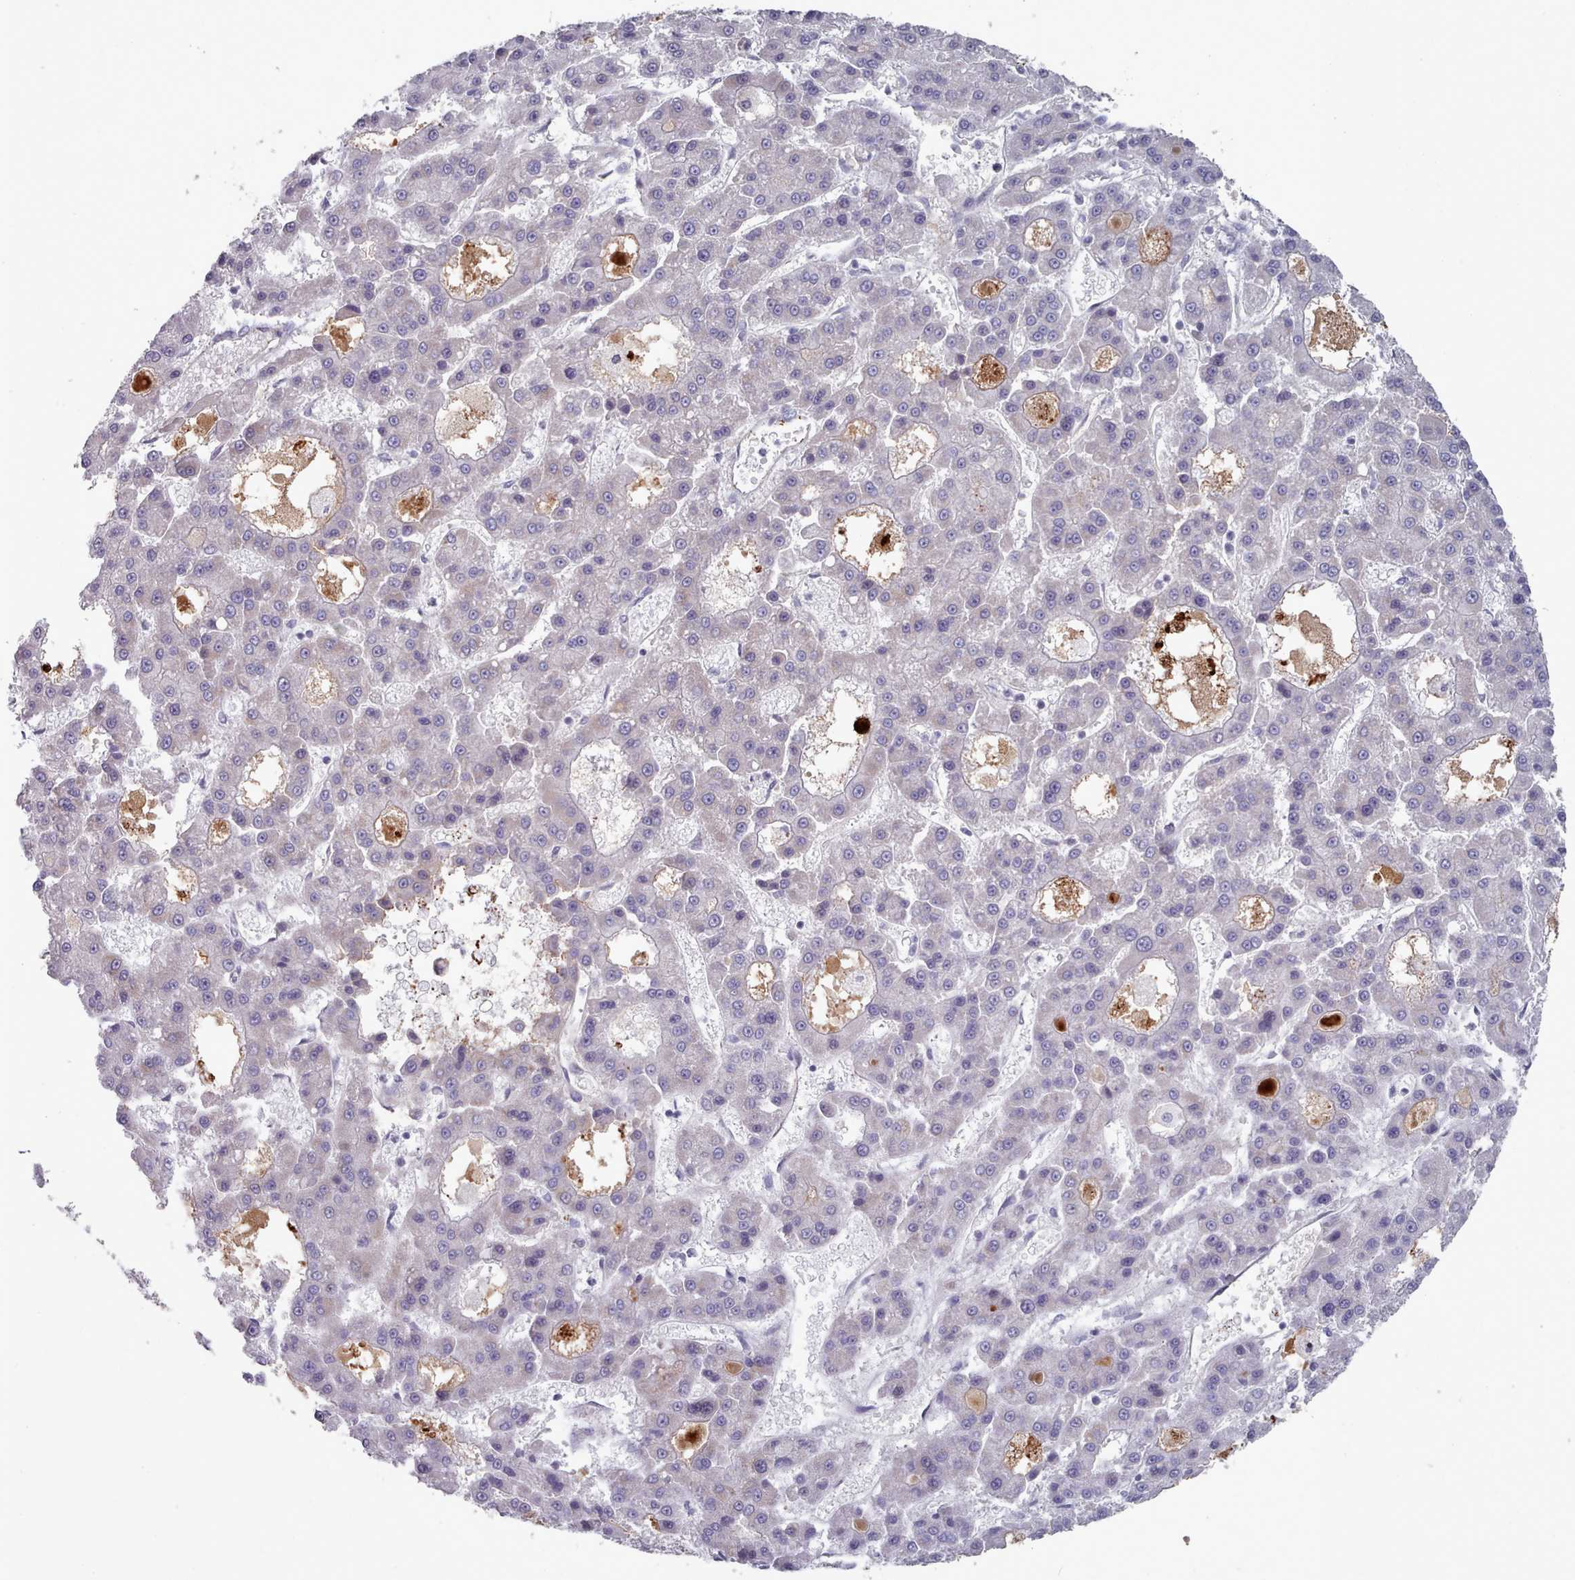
{"staining": {"intensity": "negative", "quantity": "none", "location": "none"}, "tissue": "liver cancer", "cell_type": "Tumor cells", "image_type": "cancer", "snomed": [{"axis": "morphology", "description": "Carcinoma, Hepatocellular, NOS"}, {"axis": "topography", "description": "Liver"}], "caption": "IHC of liver cancer exhibits no expression in tumor cells. Brightfield microscopy of immunohistochemistry stained with DAB (3,3'-diaminobenzidine) (brown) and hematoxylin (blue), captured at high magnification.", "gene": "TRARG1", "patient": {"sex": "male", "age": 70}}